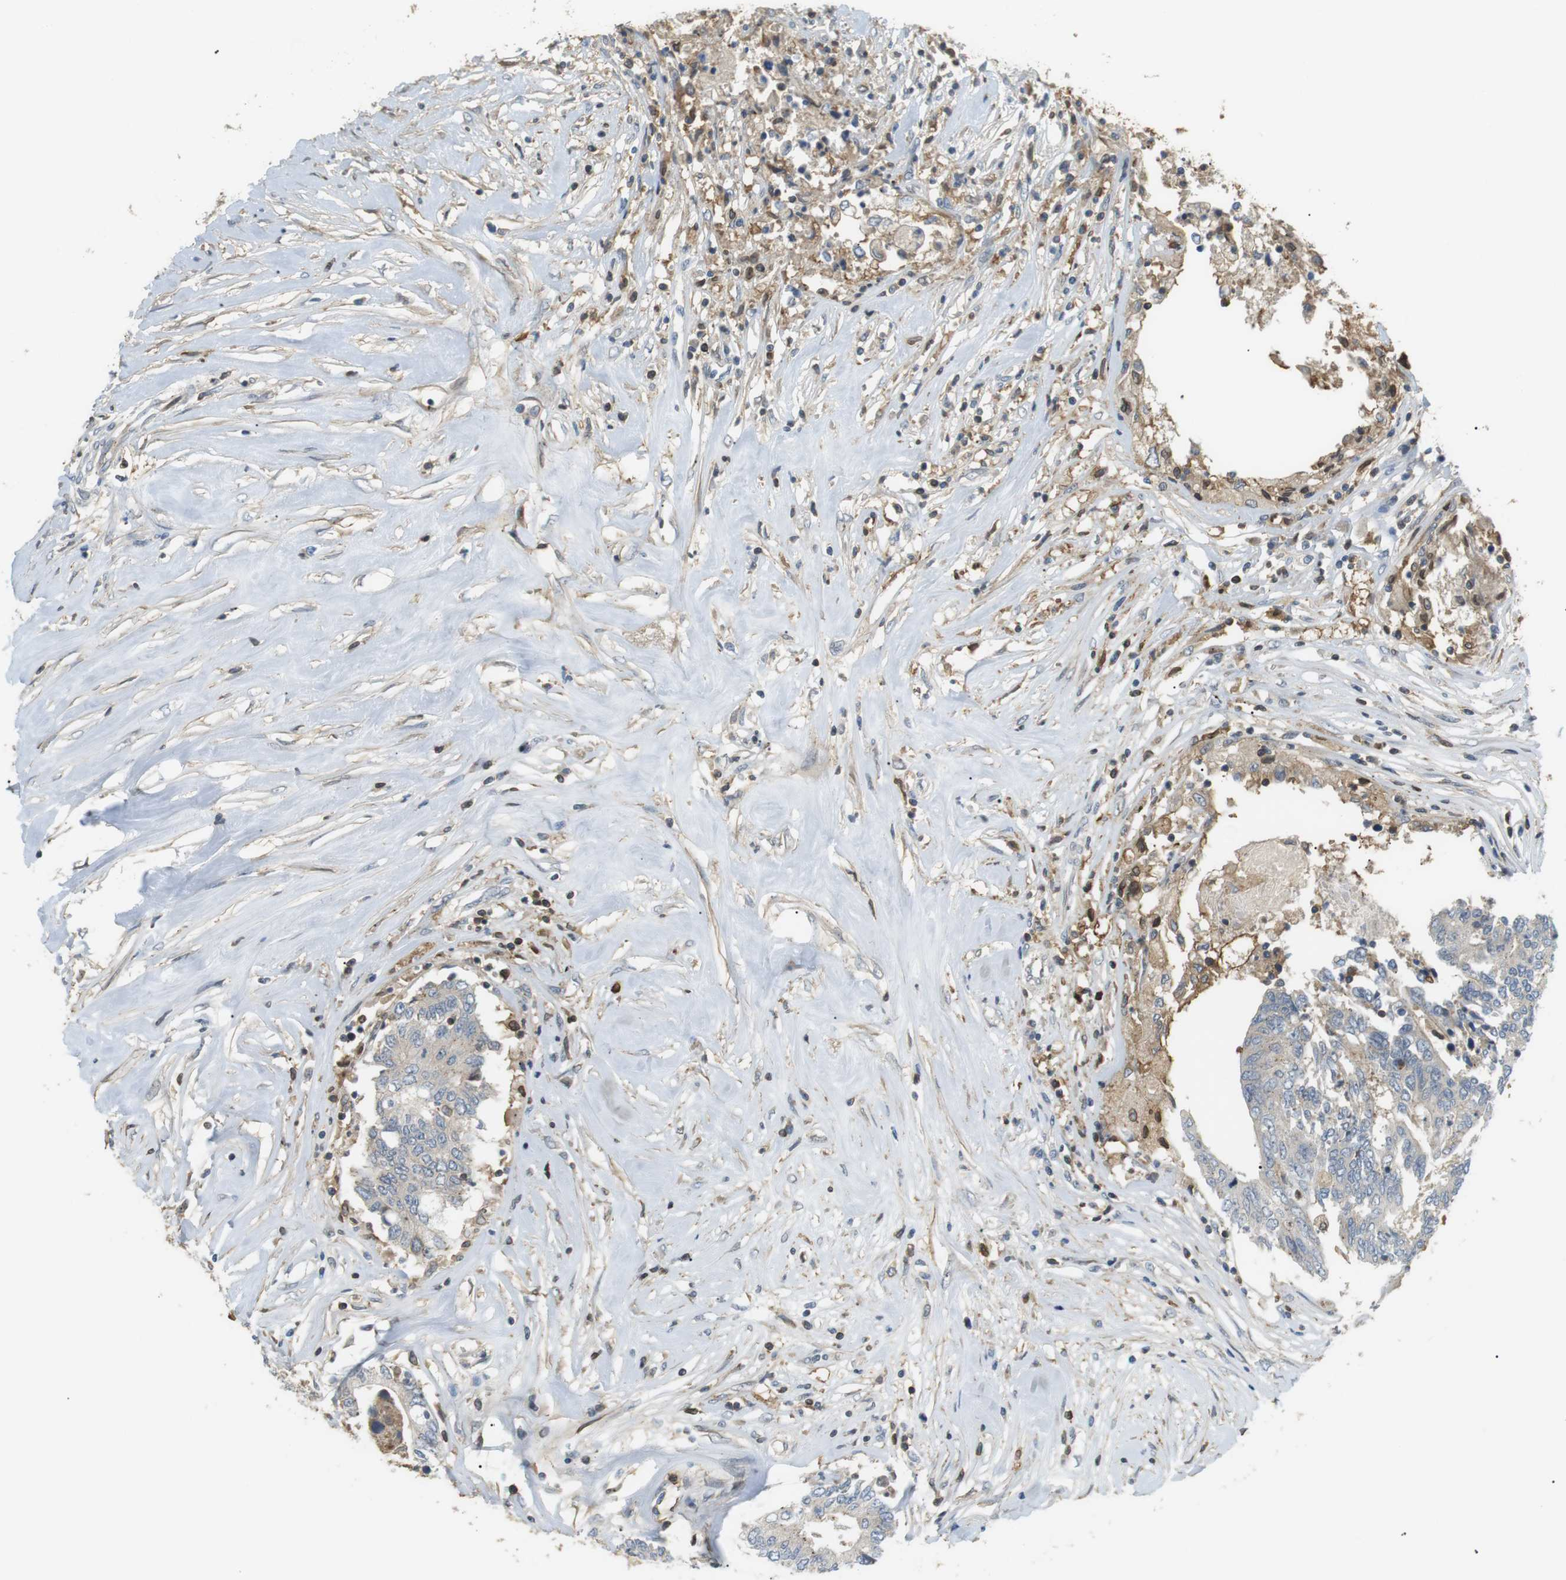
{"staining": {"intensity": "negative", "quantity": "none", "location": "none"}, "tissue": "colorectal cancer", "cell_type": "Tumor cells", "image_type": "cancer", "snomed": [{"axis": "morphology", "description": "Adenocarcinoma, NOS"}, {"axis": "topography", "description": "Rectum"}], "caption": "Immunohistochemical staining of human adenocarcinoma (colorectal) shows no significant positivity in tumor cells. Nuclei are stained in blue.", "gene": "P2RY1", "patient": {"sex": "male", "age": 63}}